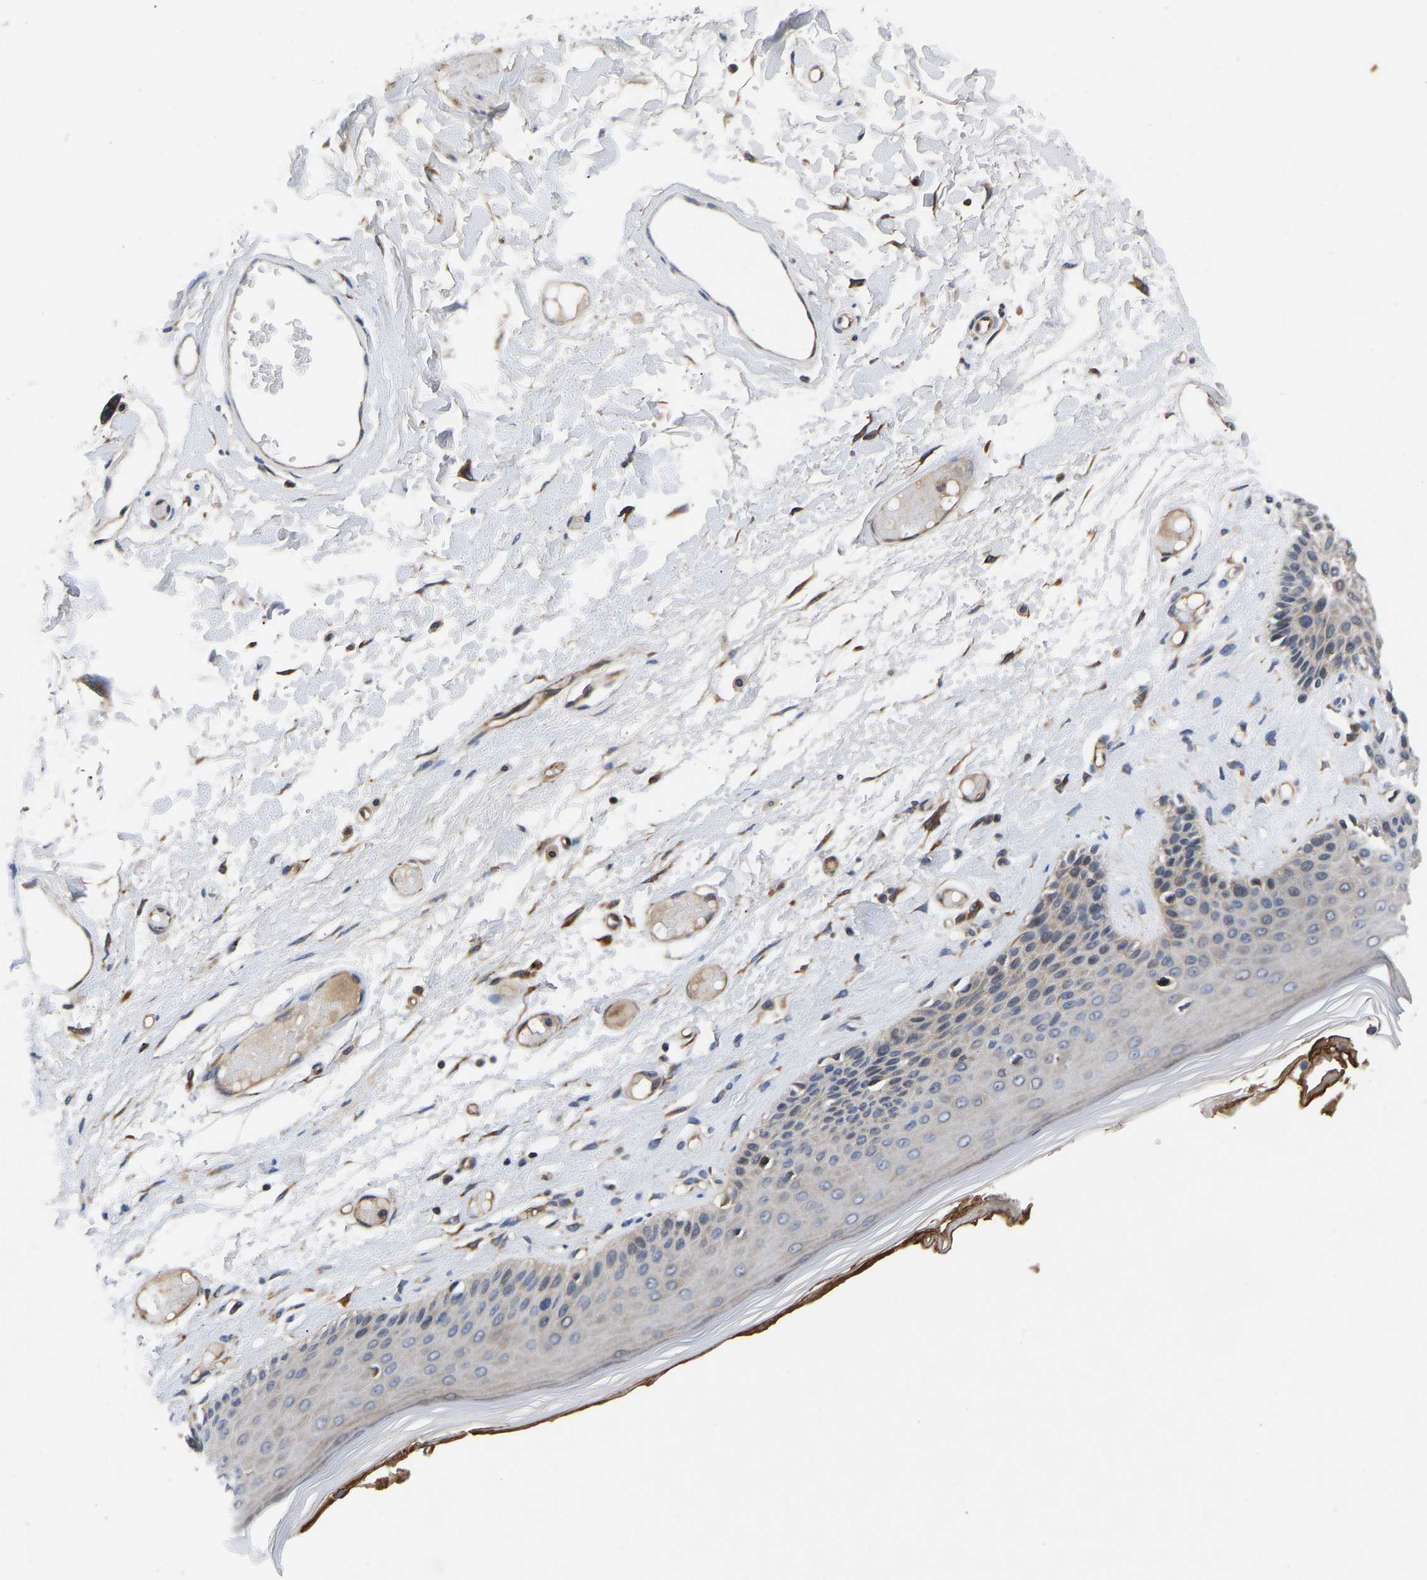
{"staining": {"intensity": "weak", "quantity": "25%-75%", "location": "cytoplasmic/membranous"}, "tissue": "skin", "cell_type": "Epidermal cells", "image_type": "normal", "snomed": [{"axis": "morphology", "description": "Normal tissue, NOS"}, {"axis": "topography", "description": "Vulva"}], "caption": "Protein analysis of unremarkable skin reveals weak cytoplasmic/membranous expression in about 25%-75% of epidermal cells.", "gene": "FRRS1", "patient": {"sex": "female", "age": 73}}